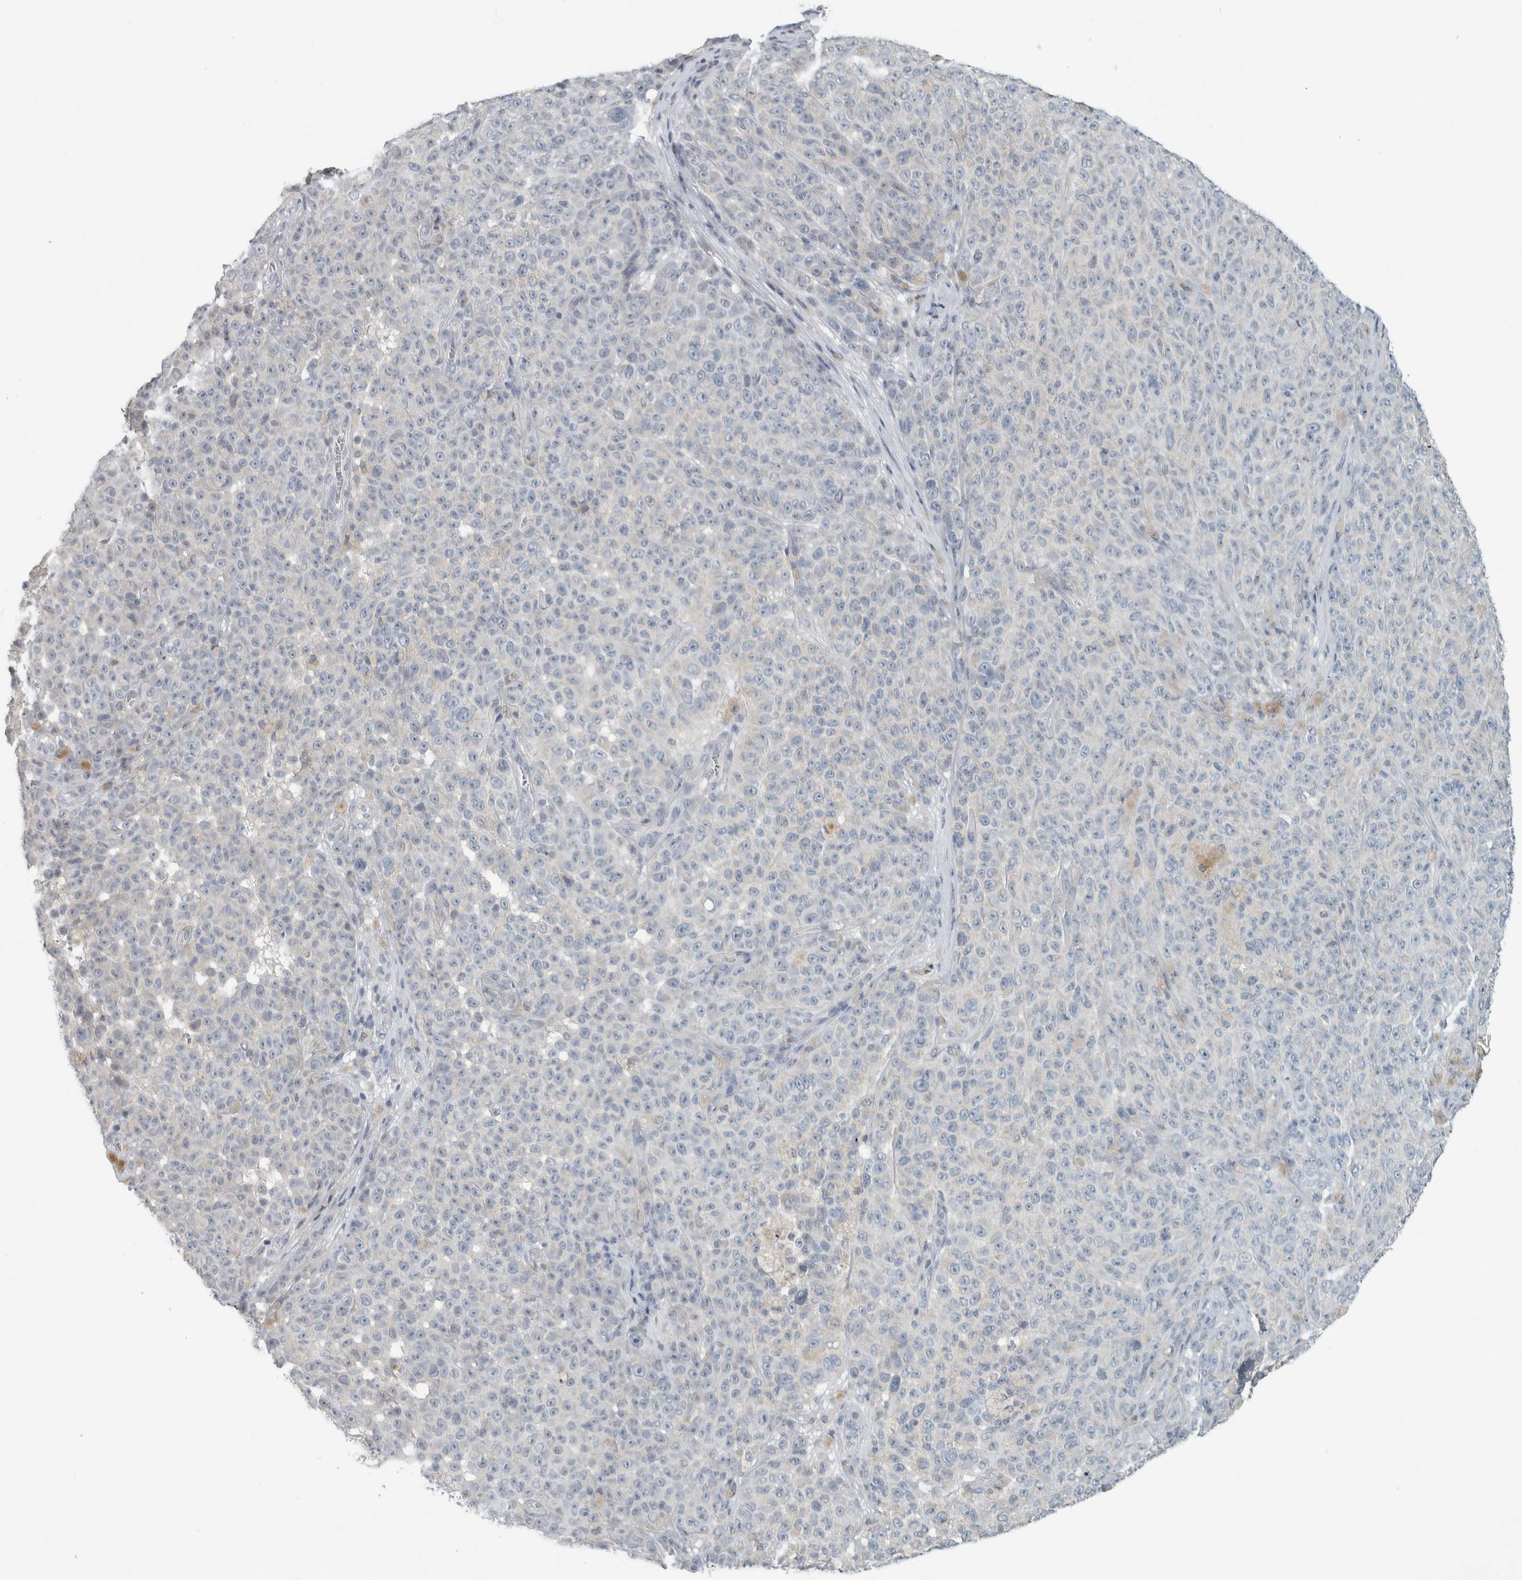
{"staining": {"intensity": "negative", "quantity": "none", "location": "none"}, "tissue": "melanoma", "cell_type": "Tumor cells", "image_type": "cancer", "snomed": [{"axis": "morphology", "description": "Malignant melanoma, NOS"}, {"axis": "topography", "description": "Skin"}], "caption": "A high-resolution image shows IHC staining of melanoma, which demonstrates no significant positivity in tumor cells. The staining was performed using DAB to visualize the protein expression in brown, while the nuclei were stained in blue with hematoxylin (Magnification: 20x).", "gene": "TRIT1", "patient": {"sex": "female", "age": 82}}